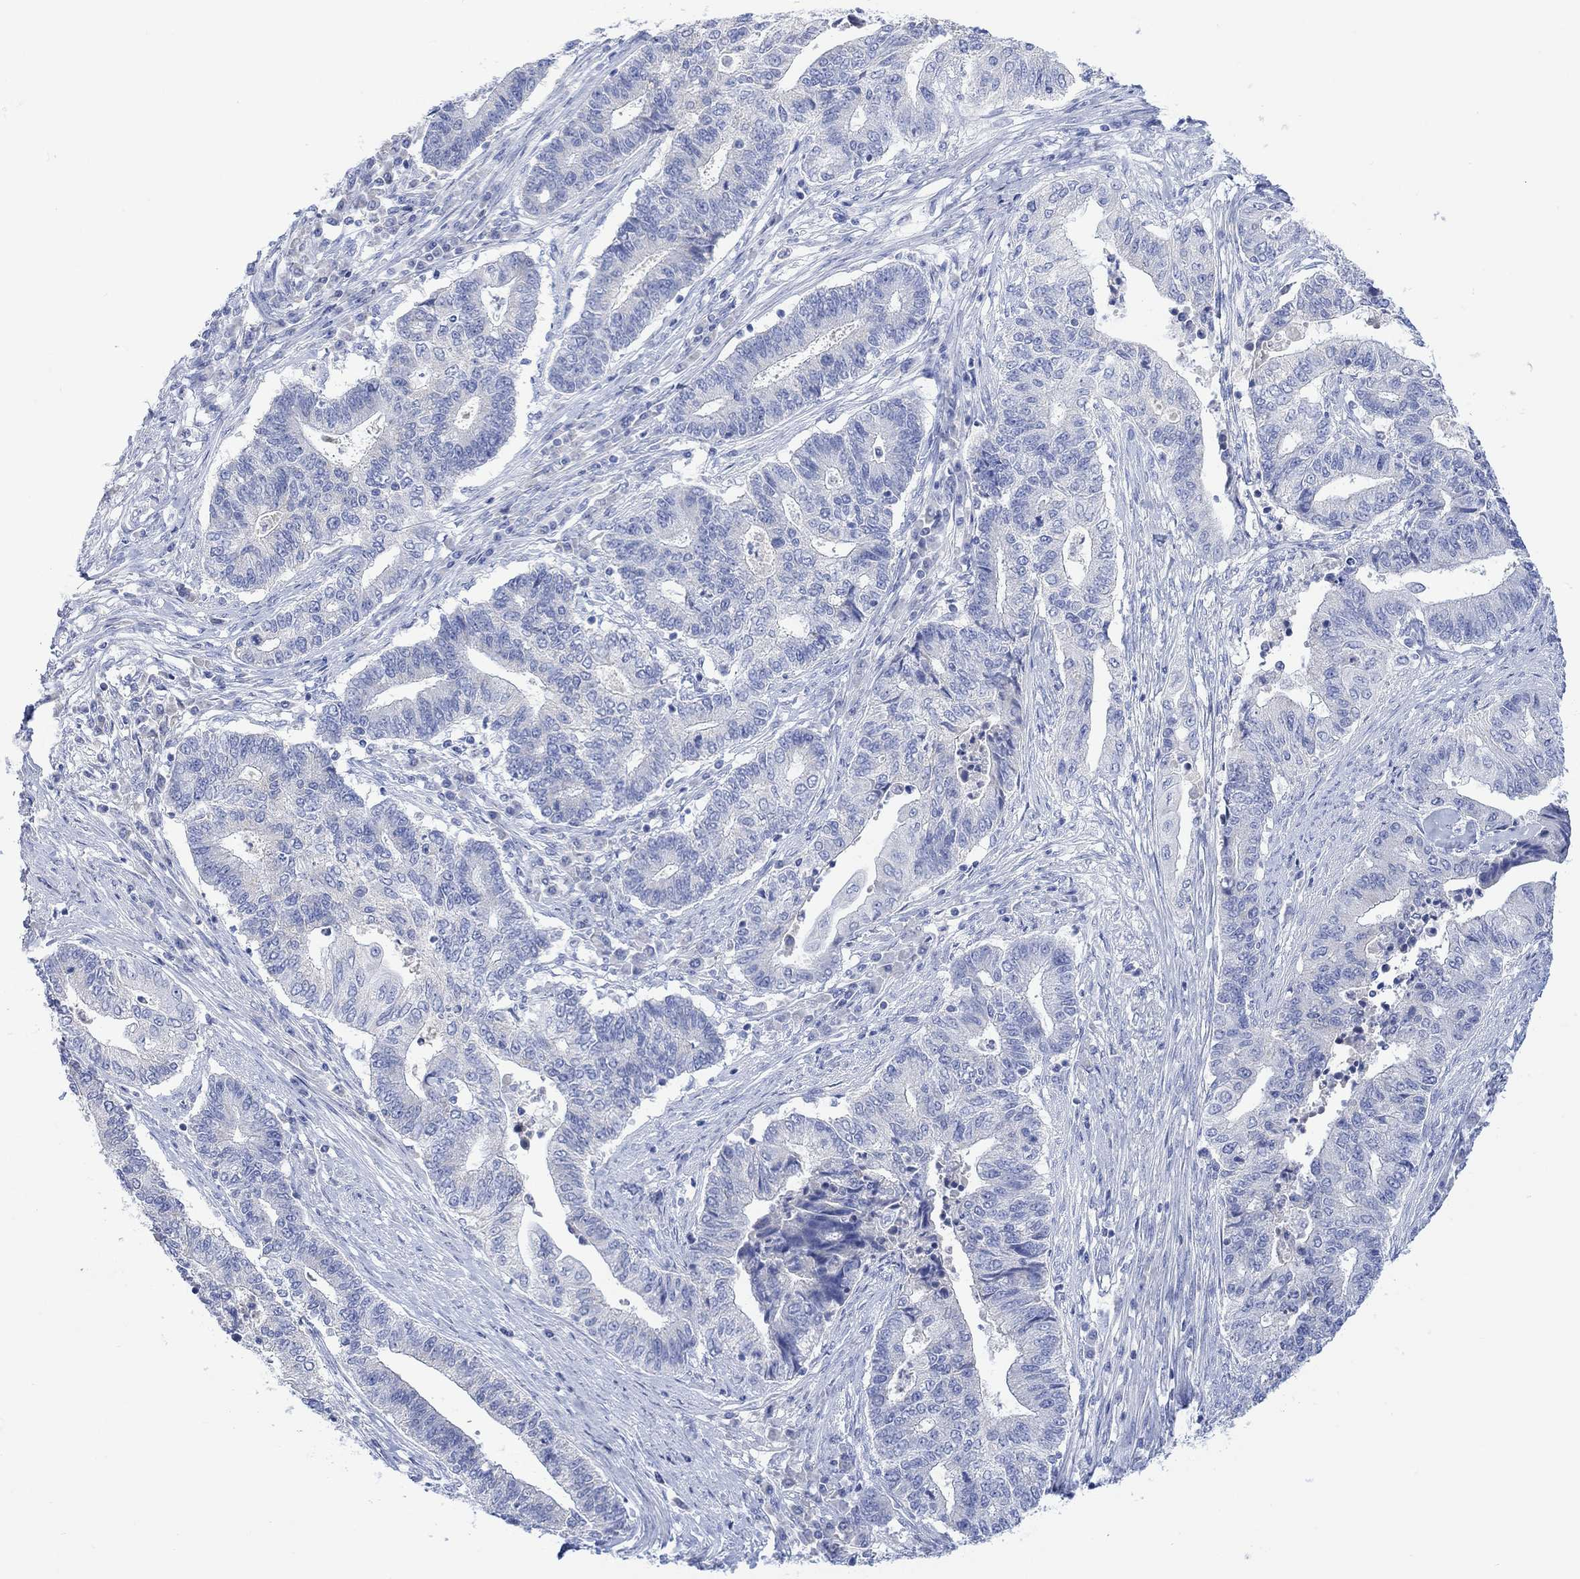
{"staining": {"intensity": "negative", "quantity": "none", "location": "none"}, "tissue": "endometrial cancer", "cell_type": "Tumor cells", "image_type": "cancer", "snomed": [{"axis": "morphology", "description": "Adenocarcinoma, NOS"}, {"axis": "topography", "description": "Uterus"}, {"axis": "topography", "description": "Endometrium"}], "caption": "Immunohistochemistry (IHC) histopathology image of human endometrial adenocarcinoma stained for a protein (brown), which reveals no expression in tumor cells. The staining was performed using DAB (3,3'-diaminobenzidine) to visualize the protein expression in brown, while the nuclei were stained in blue with hematoxylin (Magnification: 20x).", "gene": "CALCA", "patient": {"sex": "female", "age": 54}}